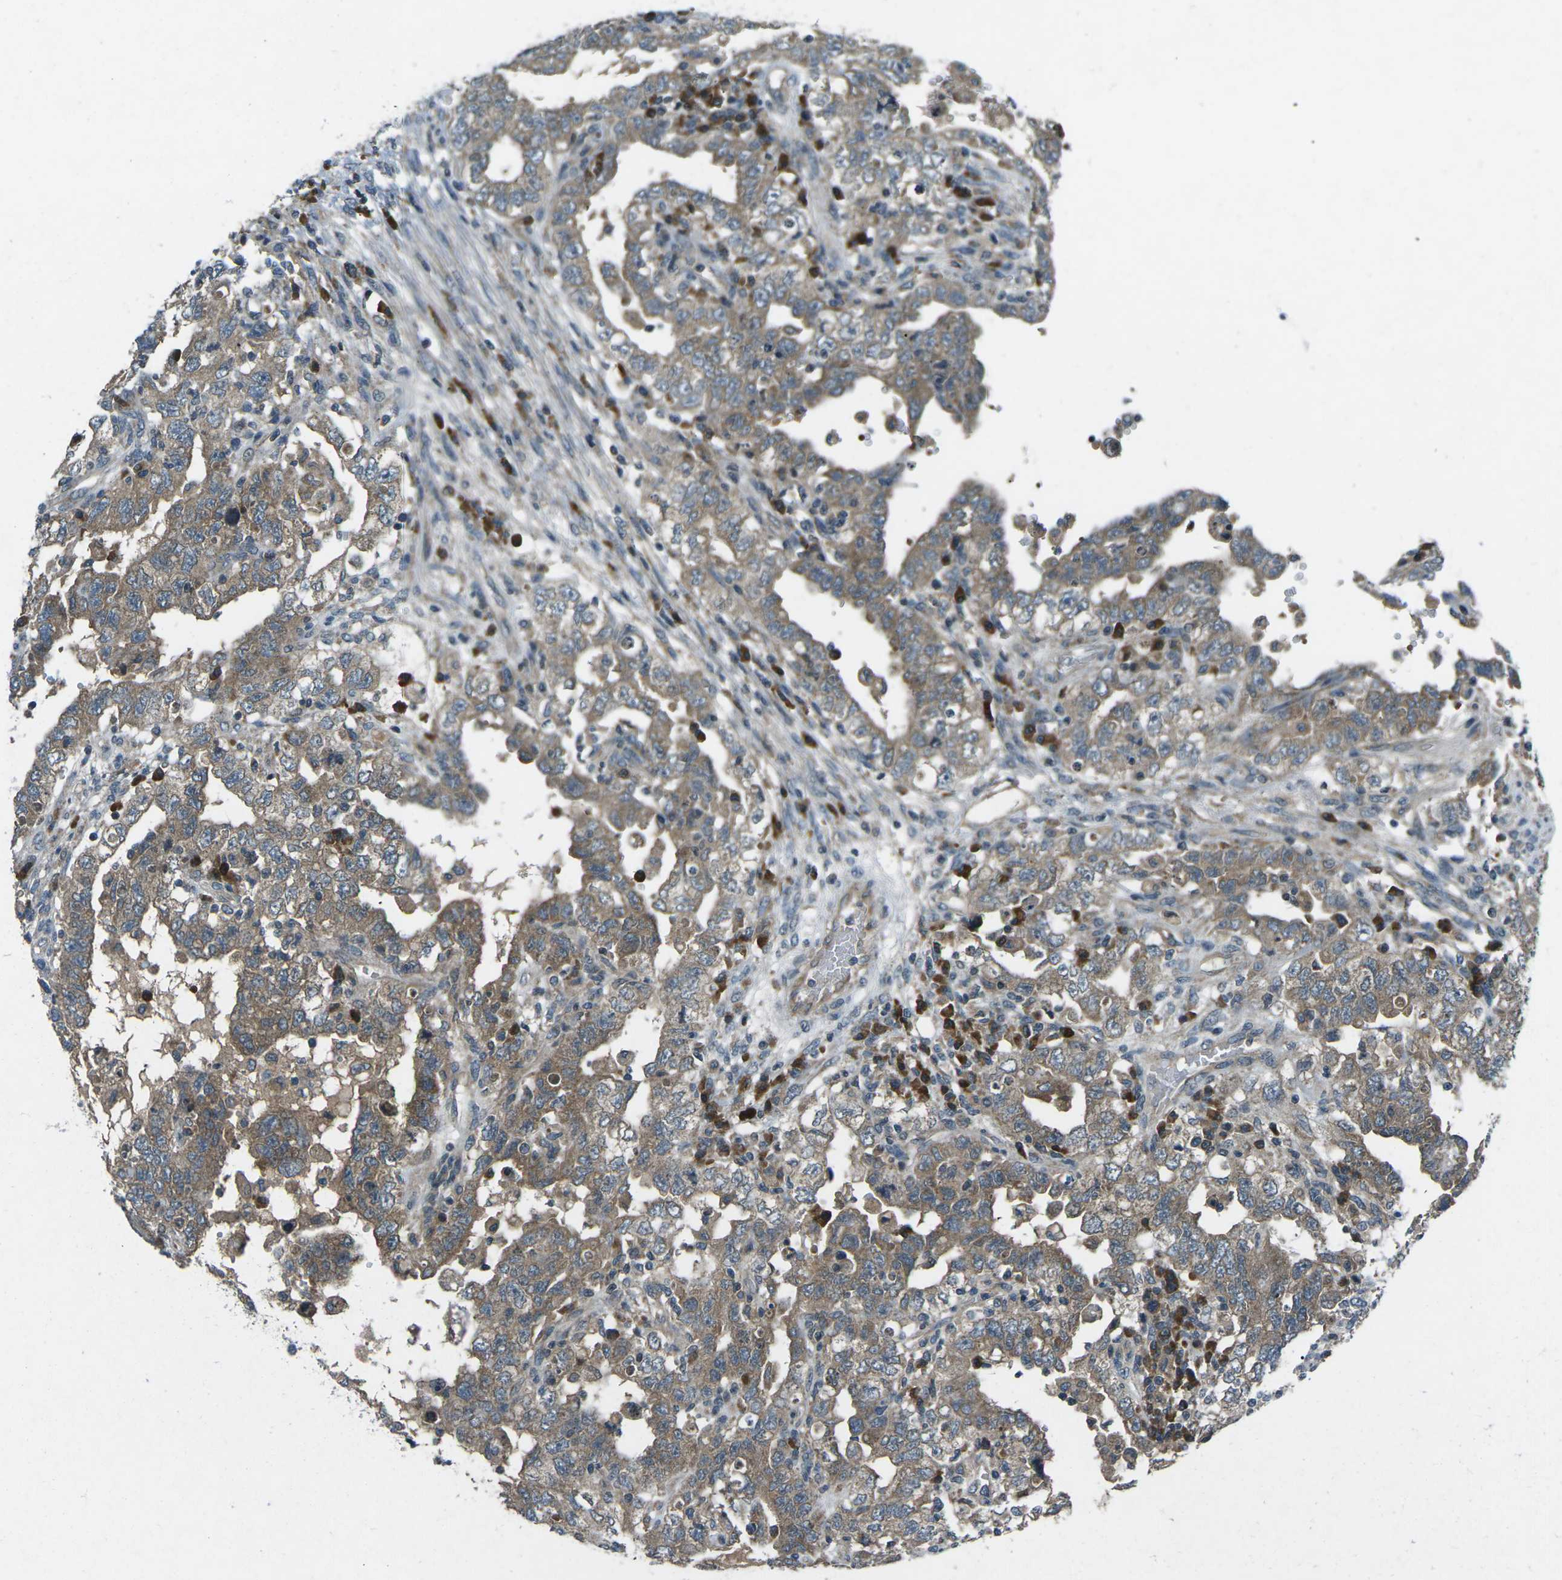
{"staining": {"intensity": "moderate", "quantity": ">75%", "location": "cytoplasmic/membranous"}, "tissue": "testis cancer", "cell_type": "Tumor cells", "image_type": "cancer", "snomed": [{"axis": "morphology", "description": "Carcinoma, Embryonal, NOS"}, {"axis": "topography", "description": "Testis"}], "caption": "Immunohistochemical staining of testis embryonal carcinoma displays moderate cytoplasmic/membranous protein staining in about >75% of tumor cells. The protein is stained brown, and the nuclei are stained in blue (DAB (3,3'-diaminobenzidine) IHC with brightfield microscopy, high magnification).", "gene": "CDK16", "patient": {"sex": "male", "age": 26}}